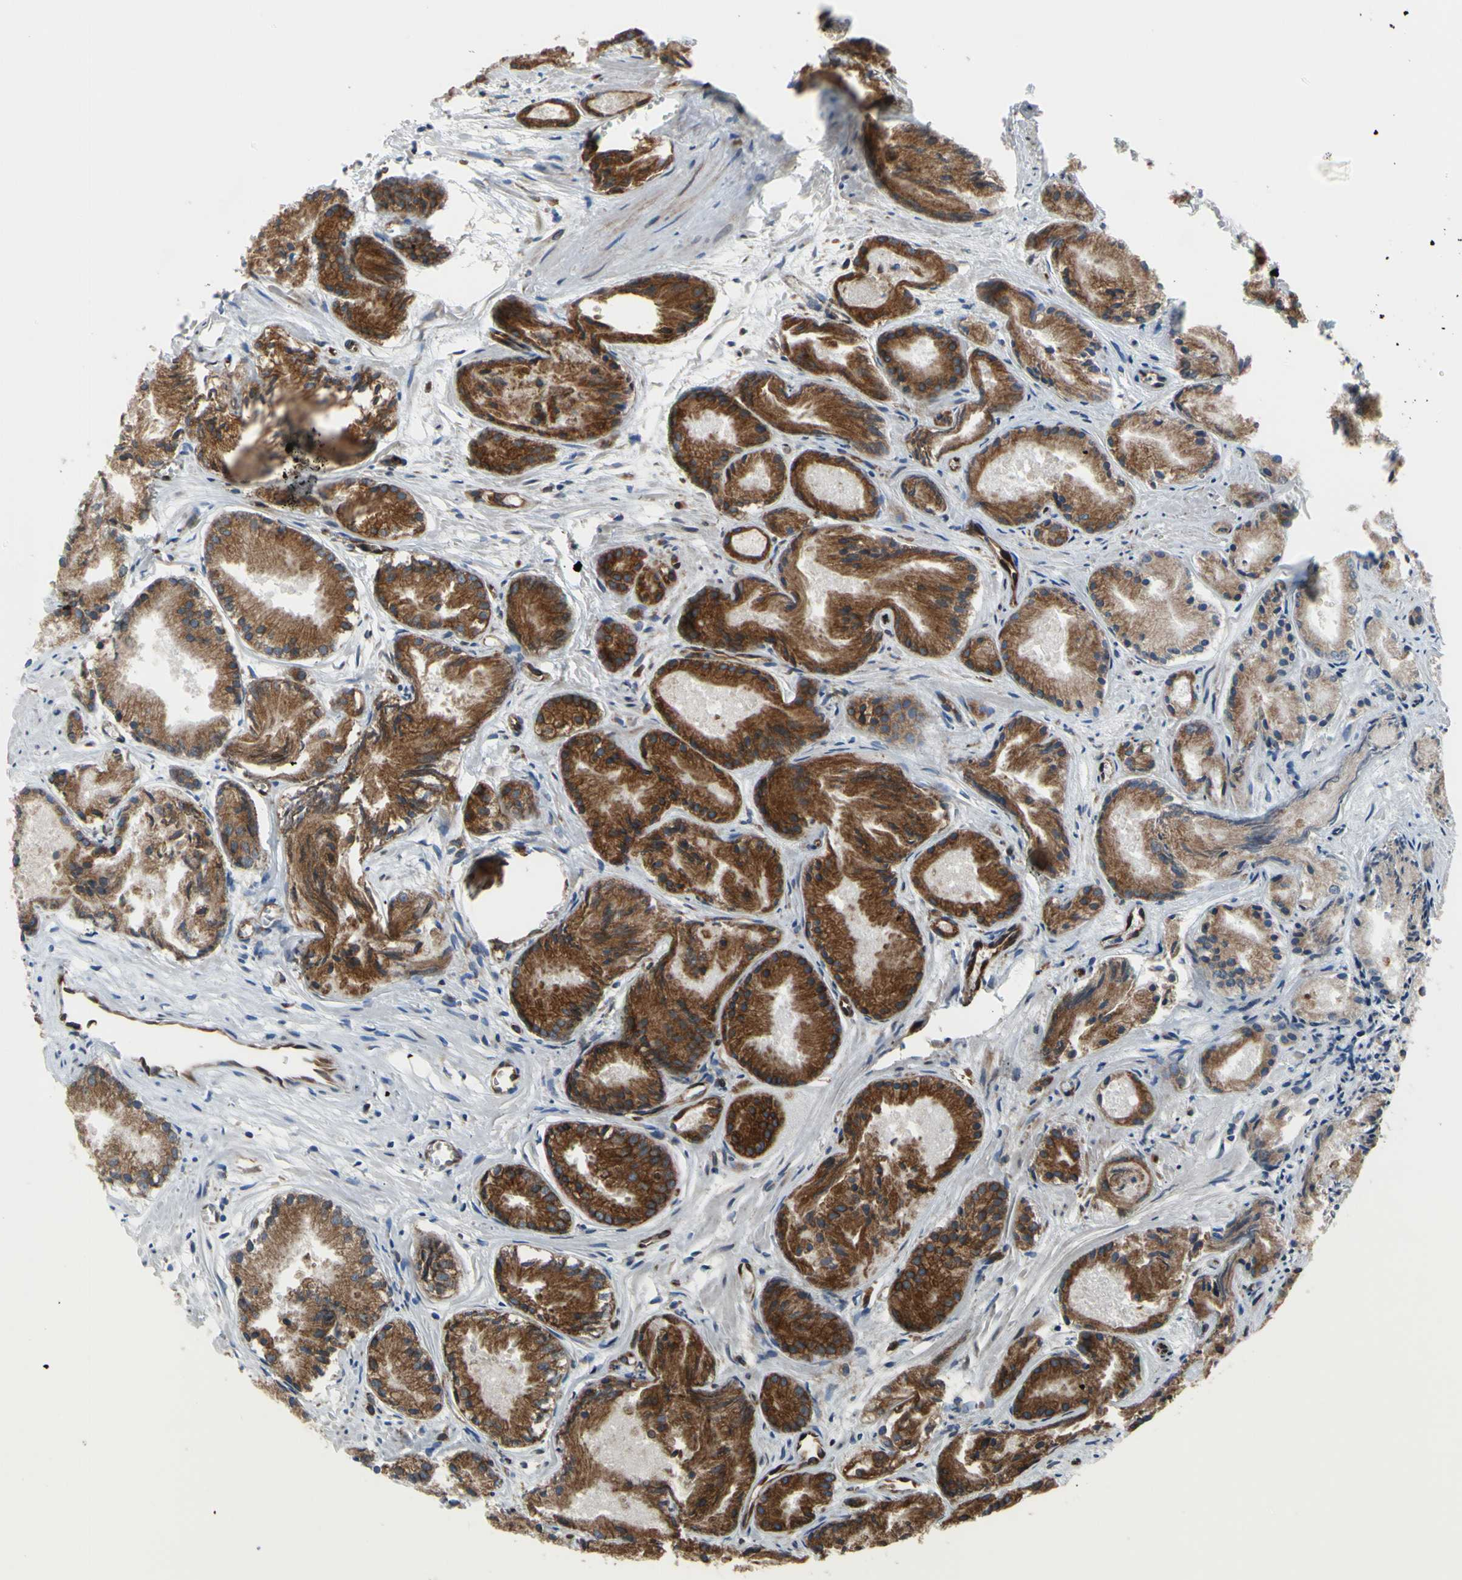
{"staining": {"intensity": "moderate", "quantity": "25%-75%", "location": "cytoplasmic/membranous"}, "tissue": "prostate cancer", "cell_type": "Tumor cells", "image_type": "cancer", "snomed": [{"axis": "morphology", "description": "Adenocarcinoma, Low grade"}, {"axis": "topography", "description": "Prostate"}], "caption": "Prostate adenocarcinoma (low-grade) stained with a brown dye displays moderate cytoplasmic/membranous positive staining in approximately 25%-75% of tumor cells.", "gene": "MGST2", "patient": {"sex": "male", "age": 72}}